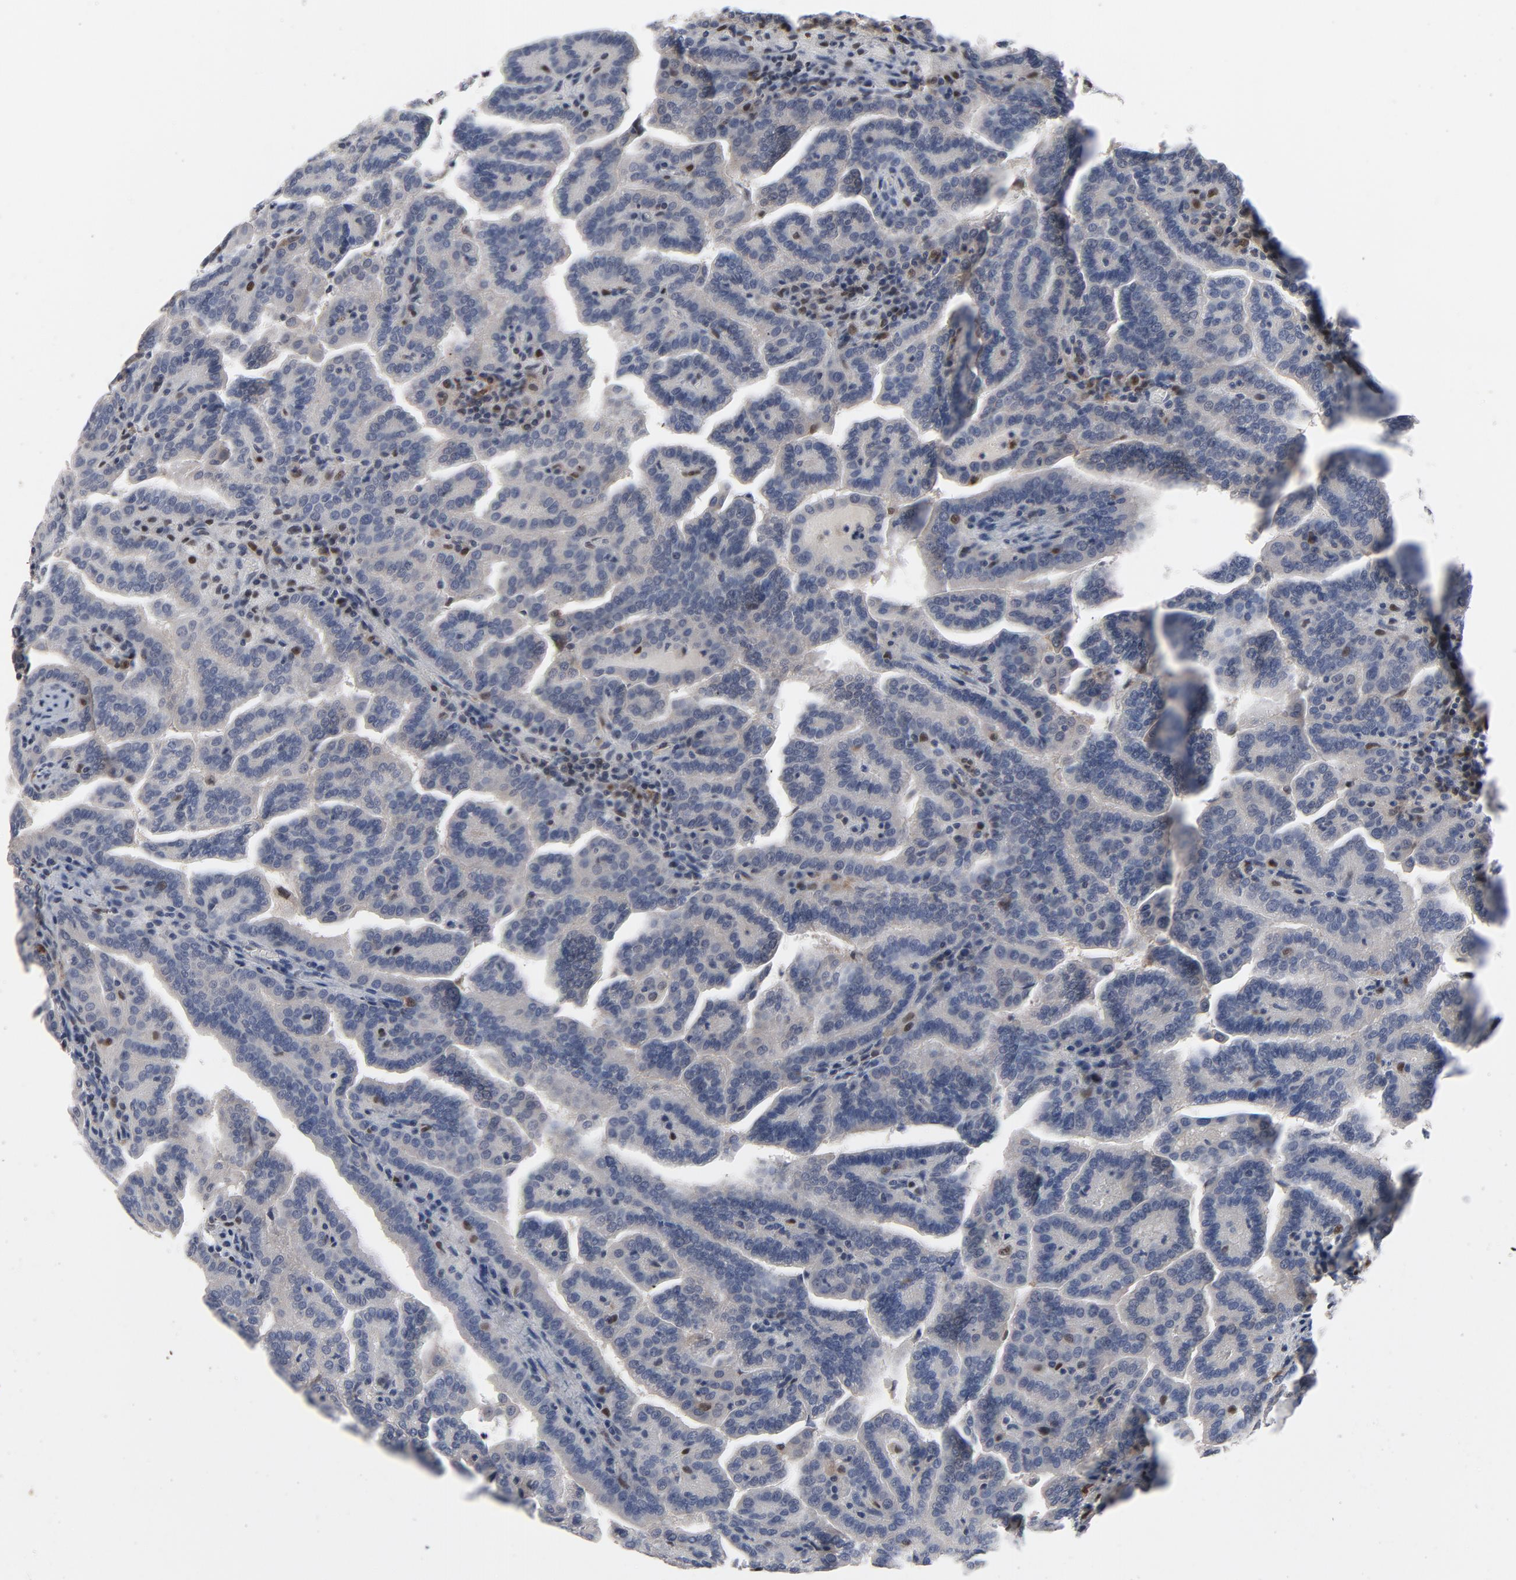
{"staining": {"intensity": "negative", "quantity": "none", "location": "none"}, "tissue": "renal cancer", "cell_type": "Tumor cells", "image_type": "cancer", "snomed": [{"axis": "morphology", "description": "Adenocarcinoma, NOS"}, {"axis": "topography", "description": "Kidney"}], "caption": "There is no significant staining in tumor cells of renal cancer (adenocarcinoma). The staining was performed using DAB (3,3'-diaminobenzidine) to visualize the protein expression in brown, while the nuclei were stained in blue with hematoxylin (Magnification: 20x).", "gene": "NFKB1", "patient": {"sex": "male", "age": 61}}